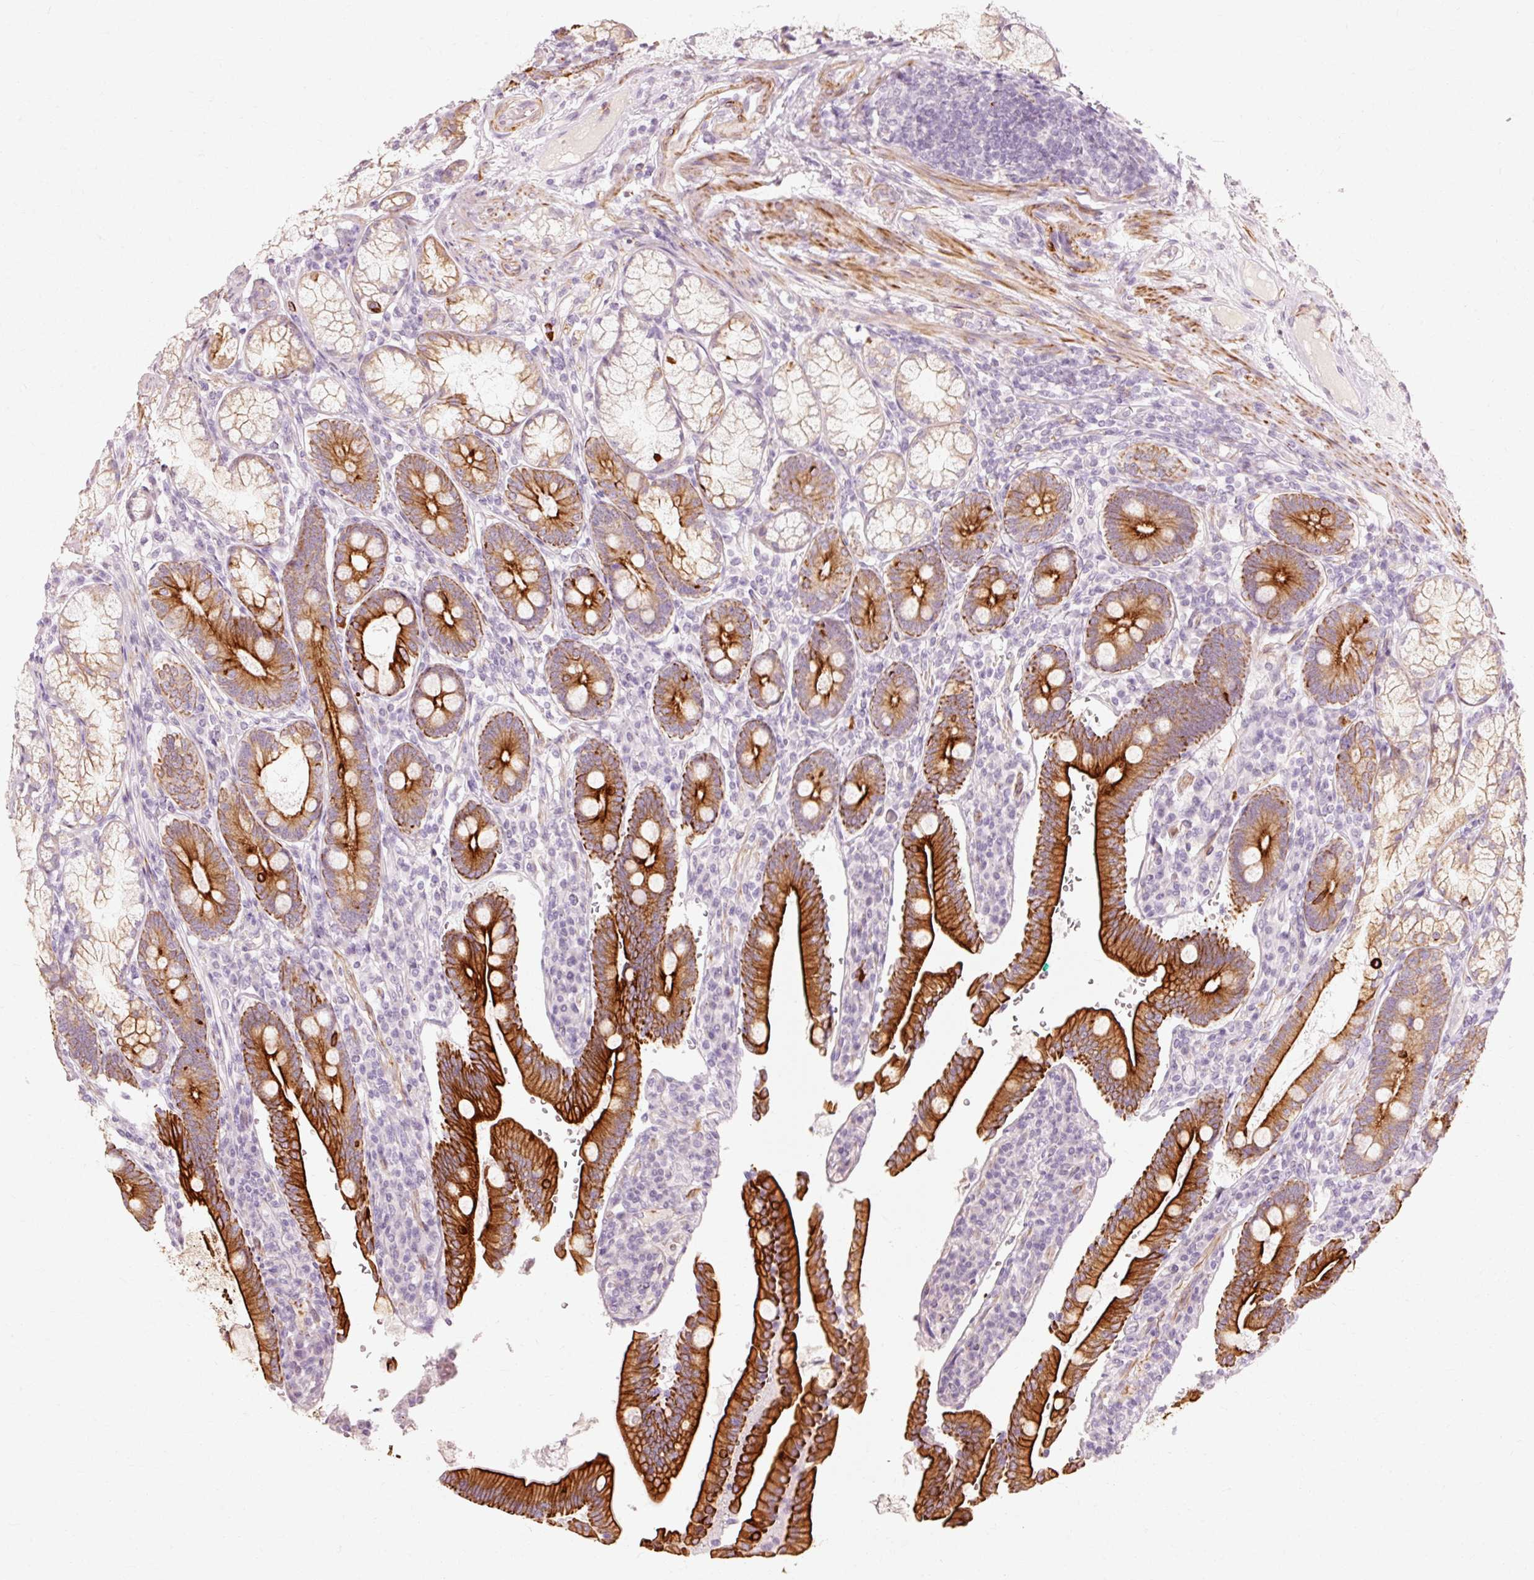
{"staining": {"intensity": "strong", "quantity": ">75%", "location": "cytoplasmic/membranous"}, "tissue": "duodenum", "cell_type": "Glandular cells", "image_type": "normal", "snomed": [{"axis": "morphology", "description": "Normal tissue, NOS"}, {"axis": "topography", "description": "Duodenum"}], "caption": "Protein positivity by immunohistochemistry (IHC) shows strong cytoplasmic/membranous staining in approximately >75% of glandular cells in normal duodenum. The staining was performed using DAB (3,3'-diaminobenzidine), with brown indicating positive protein expression. Nuclei are stained blue with hematoxylin.", "gene": "TRIM73", "patient": {"sex": "female", "age": 67}}